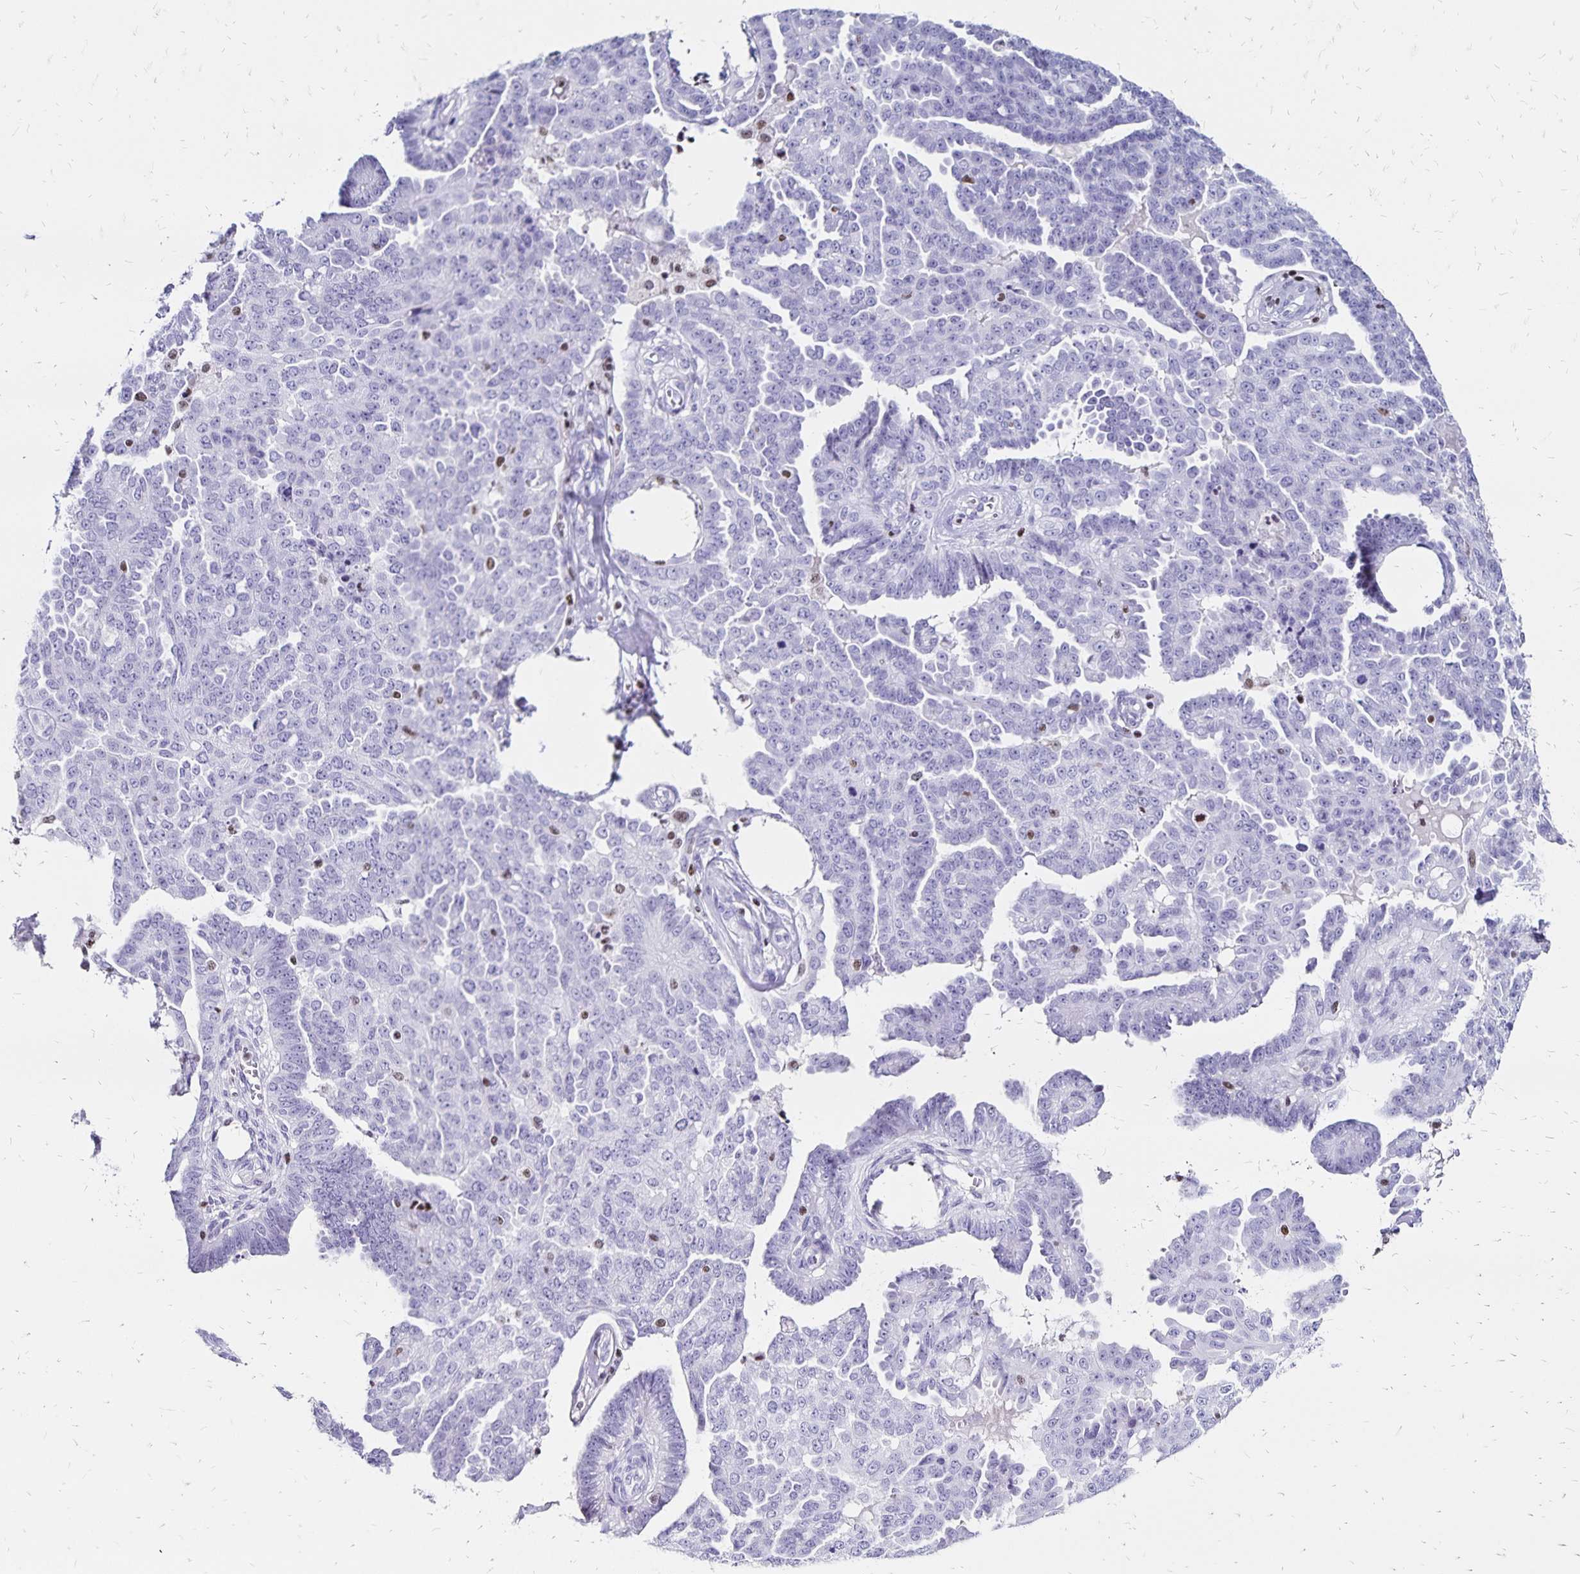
{"staining": {"intensity": "negative", "quantity": "none", "location": "none"}, "tissue": "ovarian cancer", "cell_type": "Tumor cells", "image_type": "cancer", "snomed": [{"axis": "morphology", "description": "Cystadenocarcinoma, serous, NOS"}, {"axis": "topography", "description": "Ovary"}], "caption": "High power microscopy photomicrograph of an immunohistochemistry (IHC) micrograph of ovarian cancer (serous cystadenocarcinoma), revealing no significant expression in tumor cells.", "gene": "IKZF1", "patient": {"sex": "female", "age": 71}}